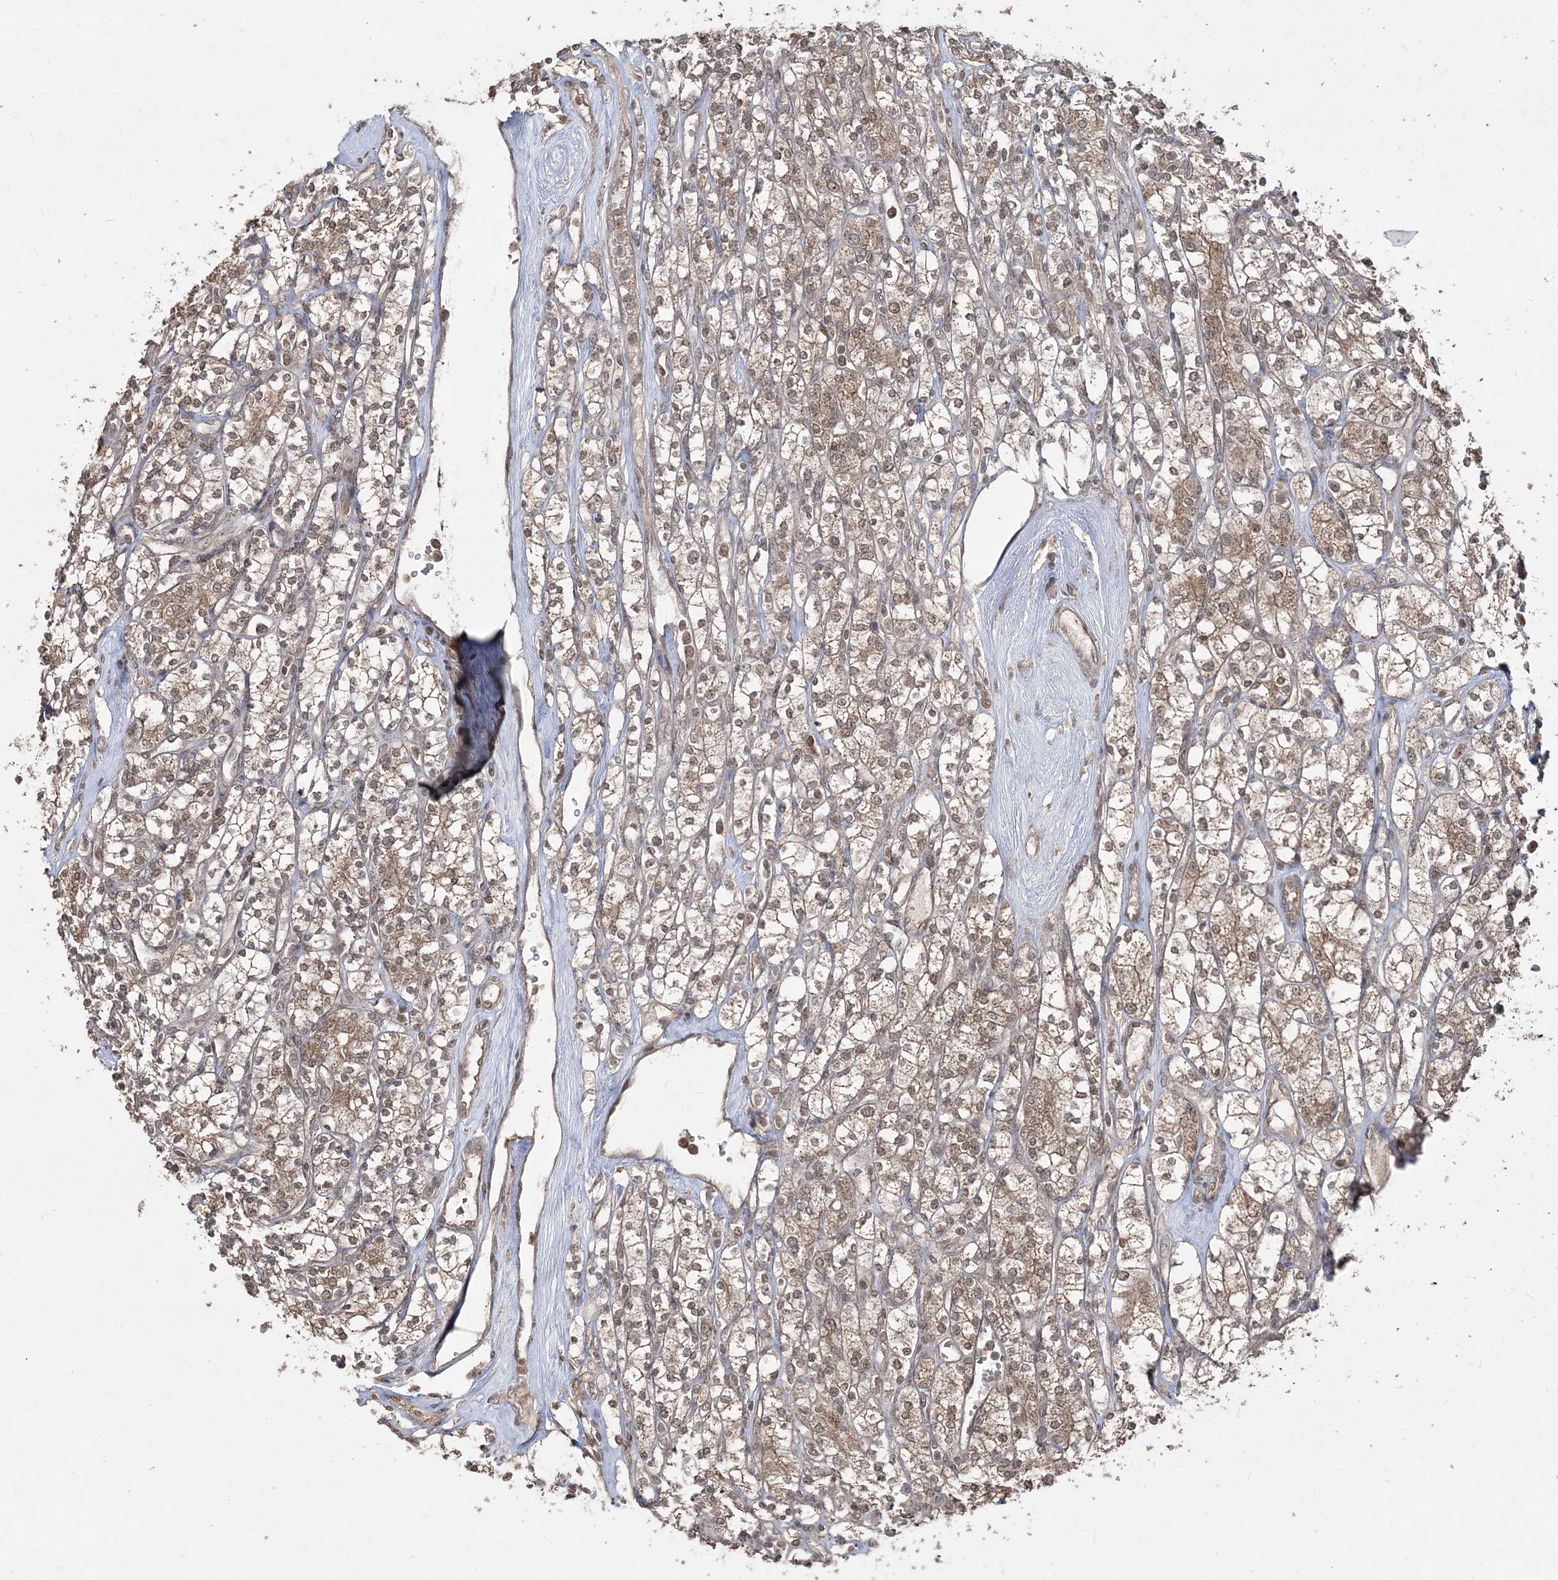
{"staining": {"intensity": "weak", "quantity": ">75%", "location": "cytoplasmic/membranous,nuclear"}, "tissue": "renal cancer", "cell_type": "Tumor cells", "image_type": "cancer", "snomed": [{"axis": "morphology", "description": "Adenocarcinoma, NOS"}, {"axis": "topography", "description": "Kidney"}], "caption": "Renal cancer stained with a brown dye exhibits weak cytoplasmic/membranous and nuclear positive staining in approximately >75% of tumor cells.", "gene": "EHHADH", "patient": {"sex": "male", "age": 77}}